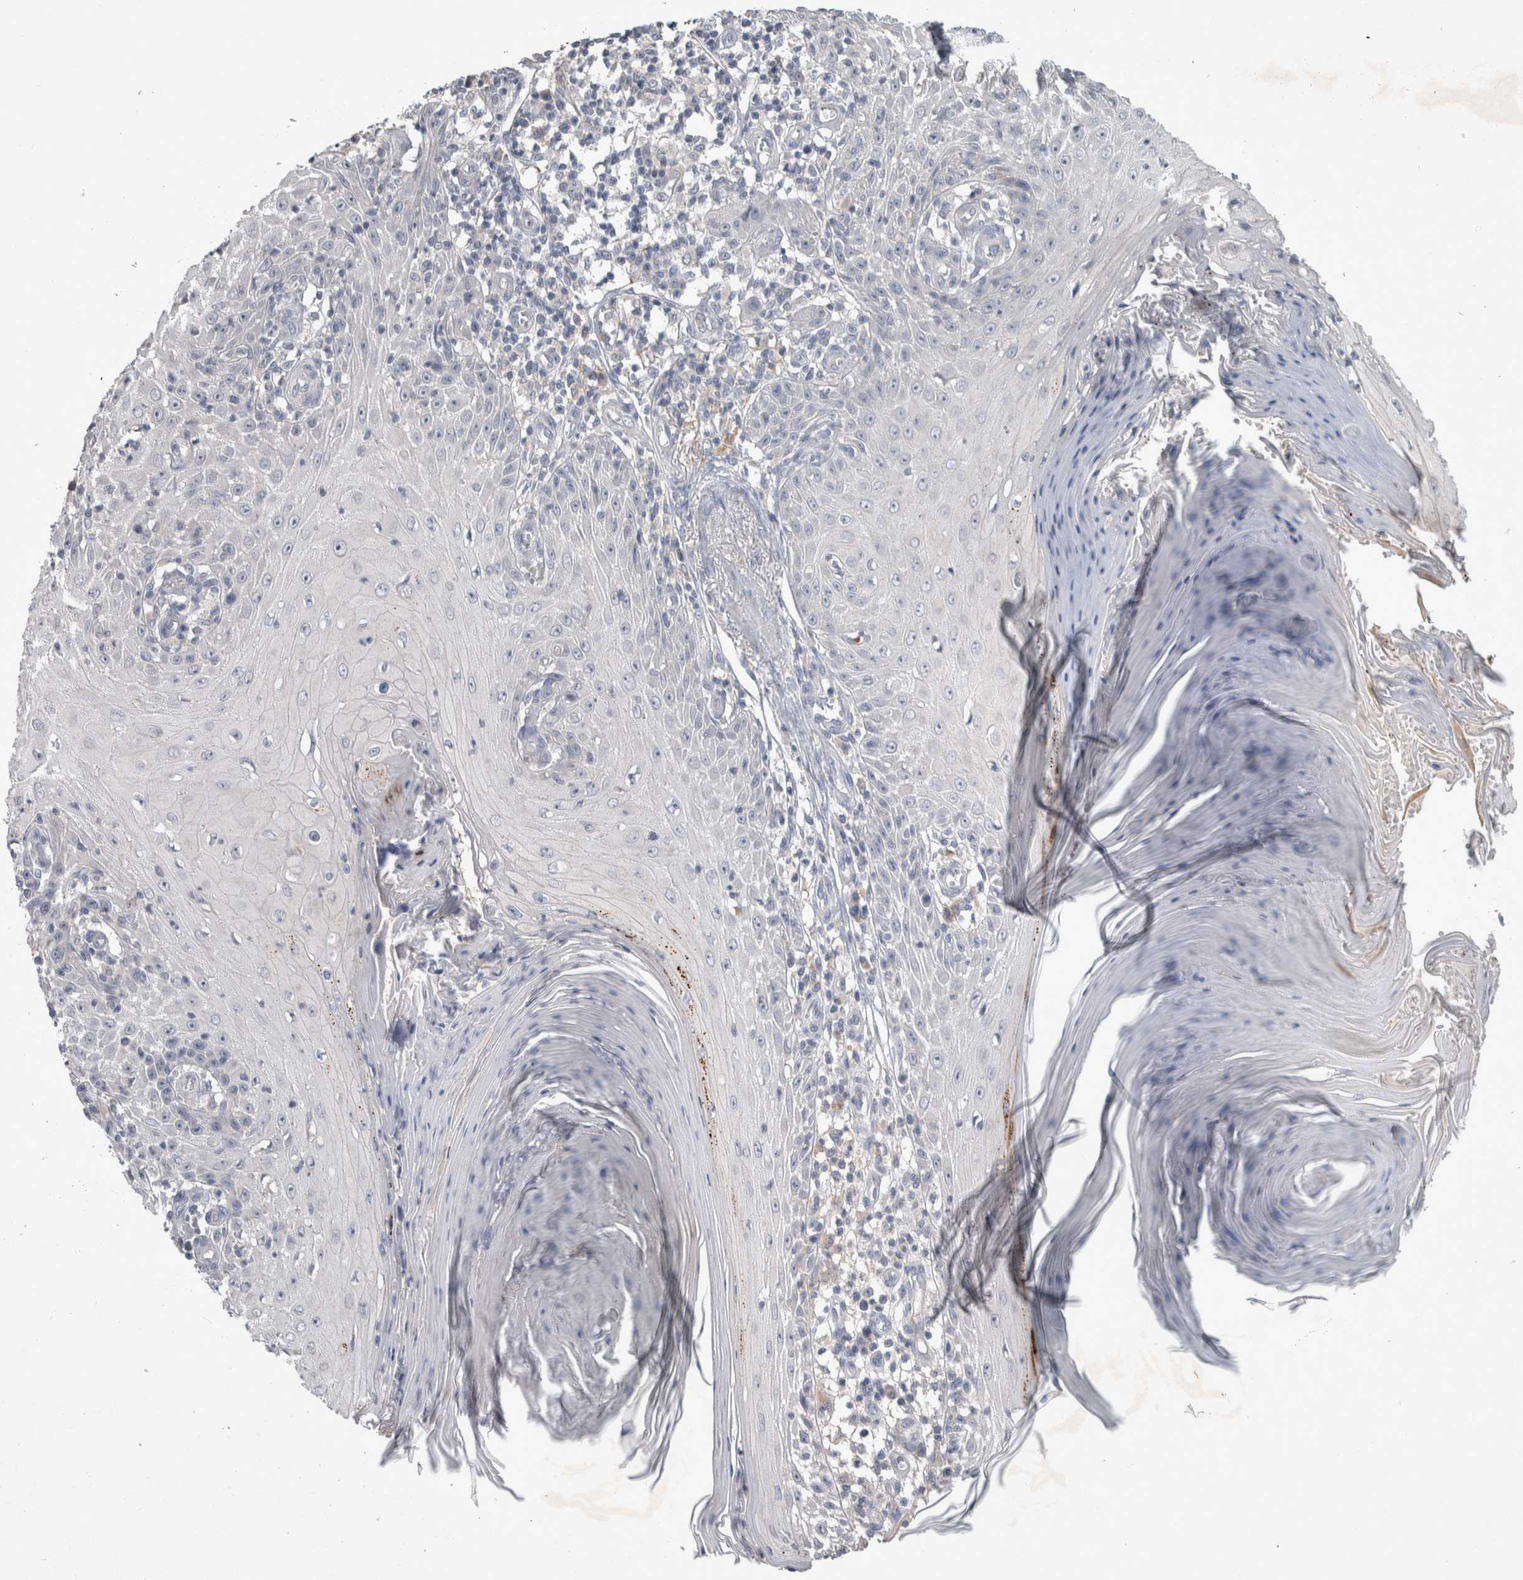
{"staining": {"intensity": "negative", "quantity": "none", "location": "none"}, "tissue": "skin cancer", "cell_type": "Tumor cells", "image_type": "cancer", "snomed": [{"axis": "morphology", "description": "Squamous cell carcinoma, NOS"}, {"axis": "topography", "description": "Skin"}], "caption": "Skin cancer (squamous cell carcinoma) was stained to show a protein in brown. There is no significant positivity in tumor cells. (DAB (3,3'-diaminobenzidine) immunohistochemistry visualized using brightfield microscopy, high magnification).", "gene": "SLC22A11", "patient": {"sex": "female", "age": 73}}